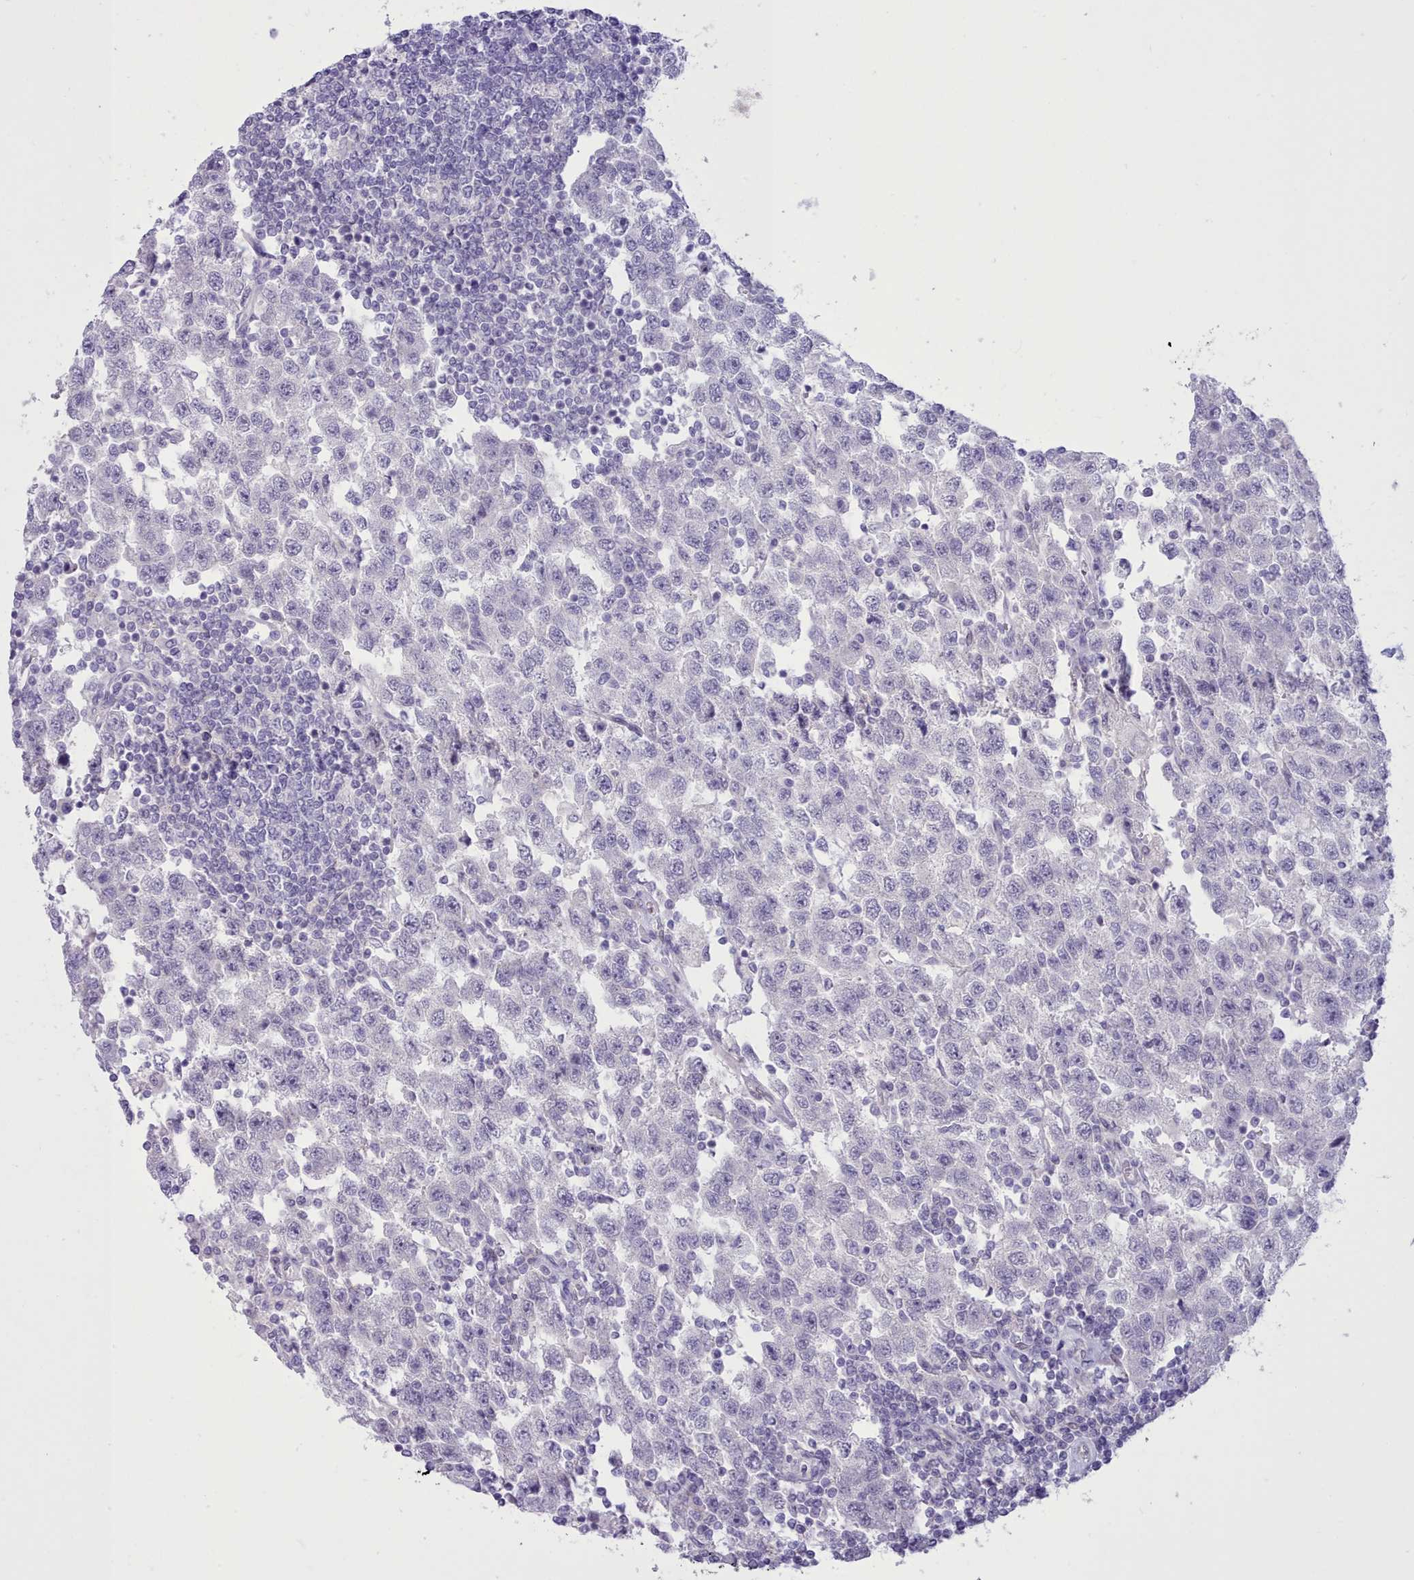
{"staining": {"intensity": "negative", "quantity": "none", "location": "none"}, "tissue": "testis cancer", "cell_type": "Tumor cells", "image_type": "cancer", "snomed": [{"axis": "morphology", "description": "Seminoma, NOS"}, {"axis": "topography", "description": "Testis"}], "caption": "A photomicrograph of testis cancer (seminoma) stained for a protein reveals no brown staining in tumor cells. The staining was performed using DAB to visualize the protein expression in brown, while the nuclei were stained in blue with hematoxylin (Magnification: 20x).", "gene": "TMEM253", "patient": {"sex": "male", "age": 41}}